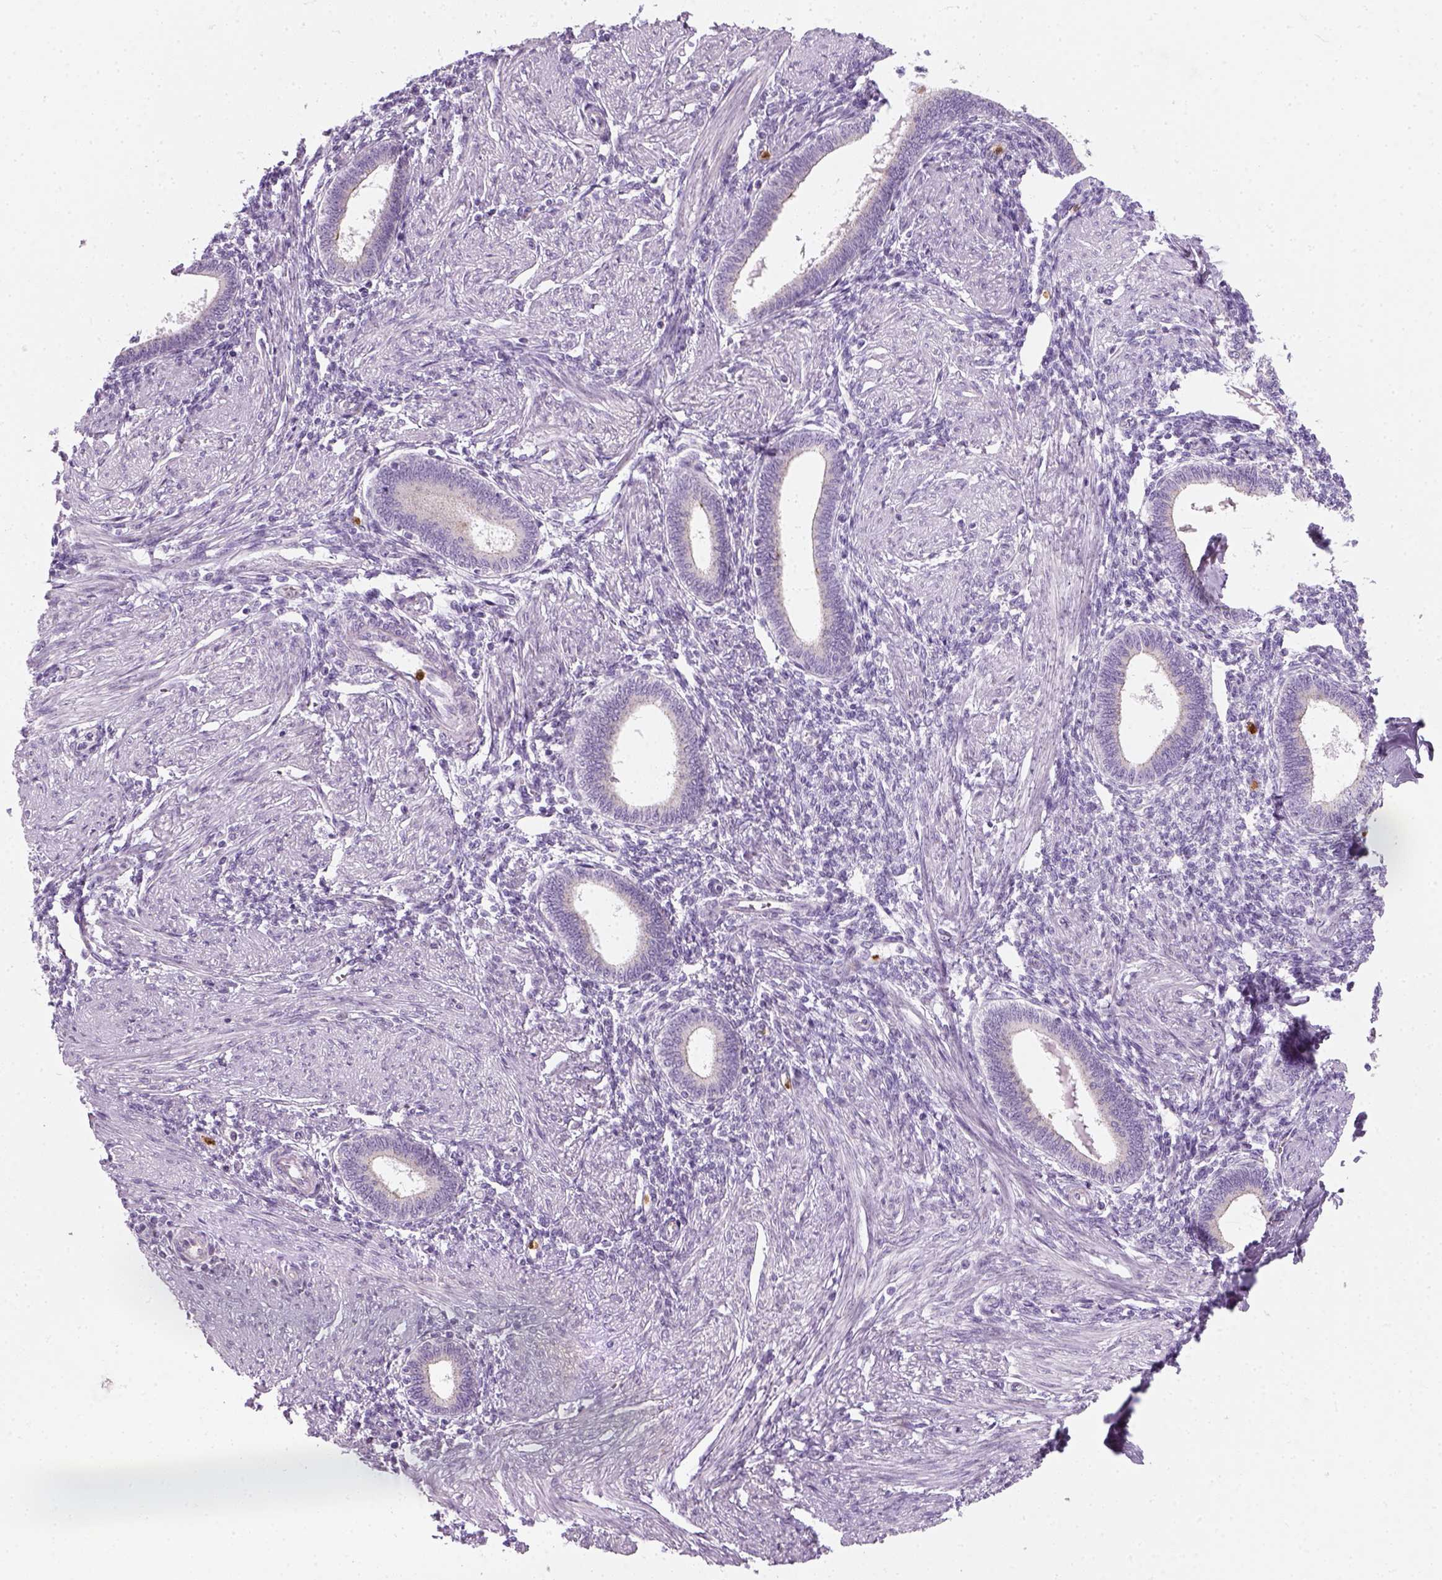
{"staining": {"intensity": "negative", "quantity": "none", "location": "none"}, "tissue": "endometrium", "cell_type": "Cells in endometrial stroma", "image_type": "normal", "snomed": [{"axis": "morphology", "description": "Normal tissue, NOS"}, {"axis": "topography", "description": "Endometrium"}], "caption": "A high-resolution image shows immunohistochemistry (IHC) staining of benign endometrium, which exhibits no significant expression in cells in endometrial stroma.", "gene": "IL4", "patient": {"sex": "female", "age": 42}}